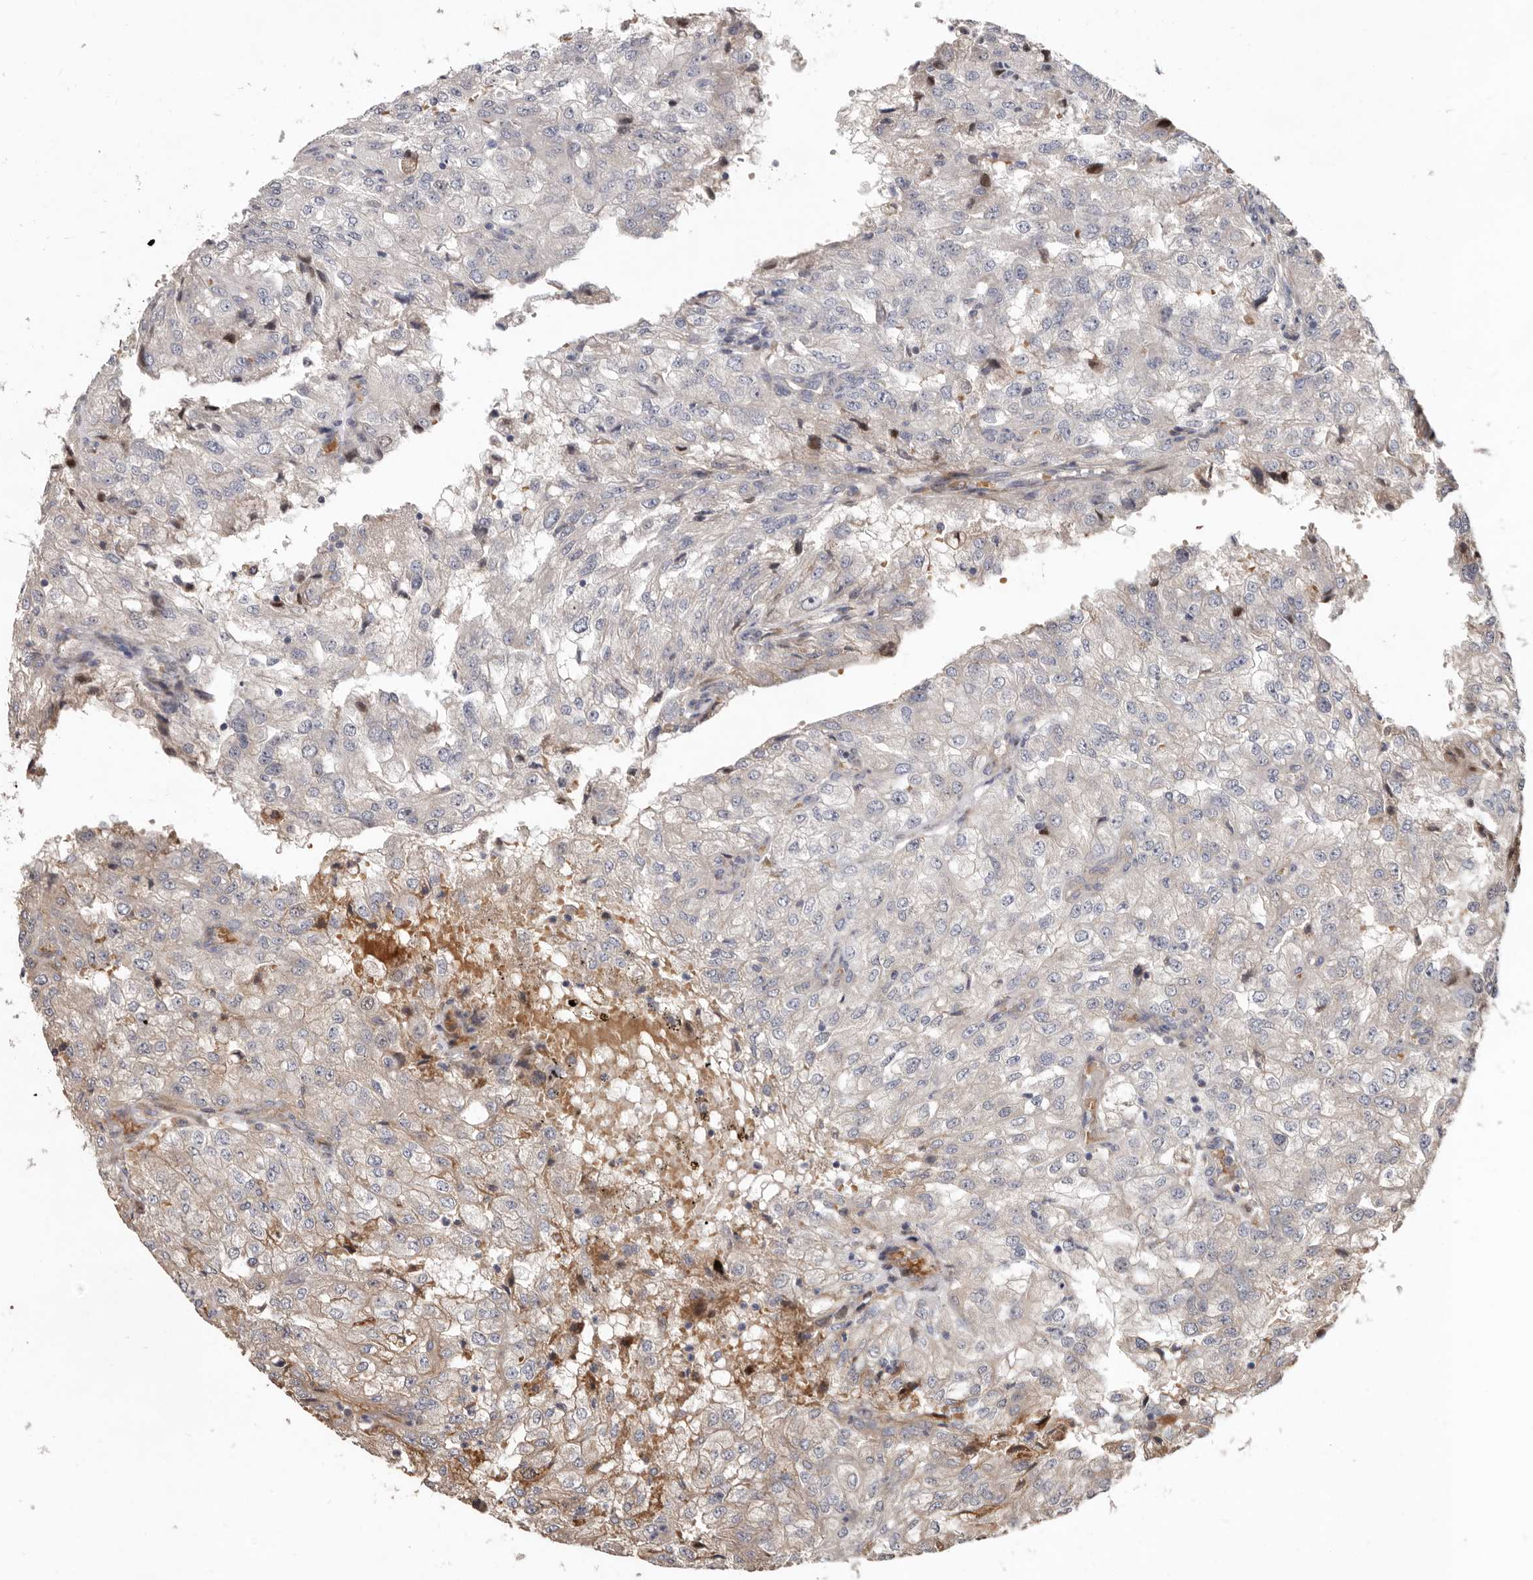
{"staining": {"intensity": "negative", "quantity": "none", "location": "none"}, "tissue": "renal cancer", "cell_type": "Tumor cells", "image_type": "cancer", "snomed": [{"axis": "morphology", "description": "Adenocarcinoma, NOS"}, {"axis": "topography", "description": "Kidney"}], "caption": "Tumor cells are negative for protein expression in human renal cancer (adenocarcinoma).", "gene": "WEE2", "patient": {"sex": "female", "age": 54}}